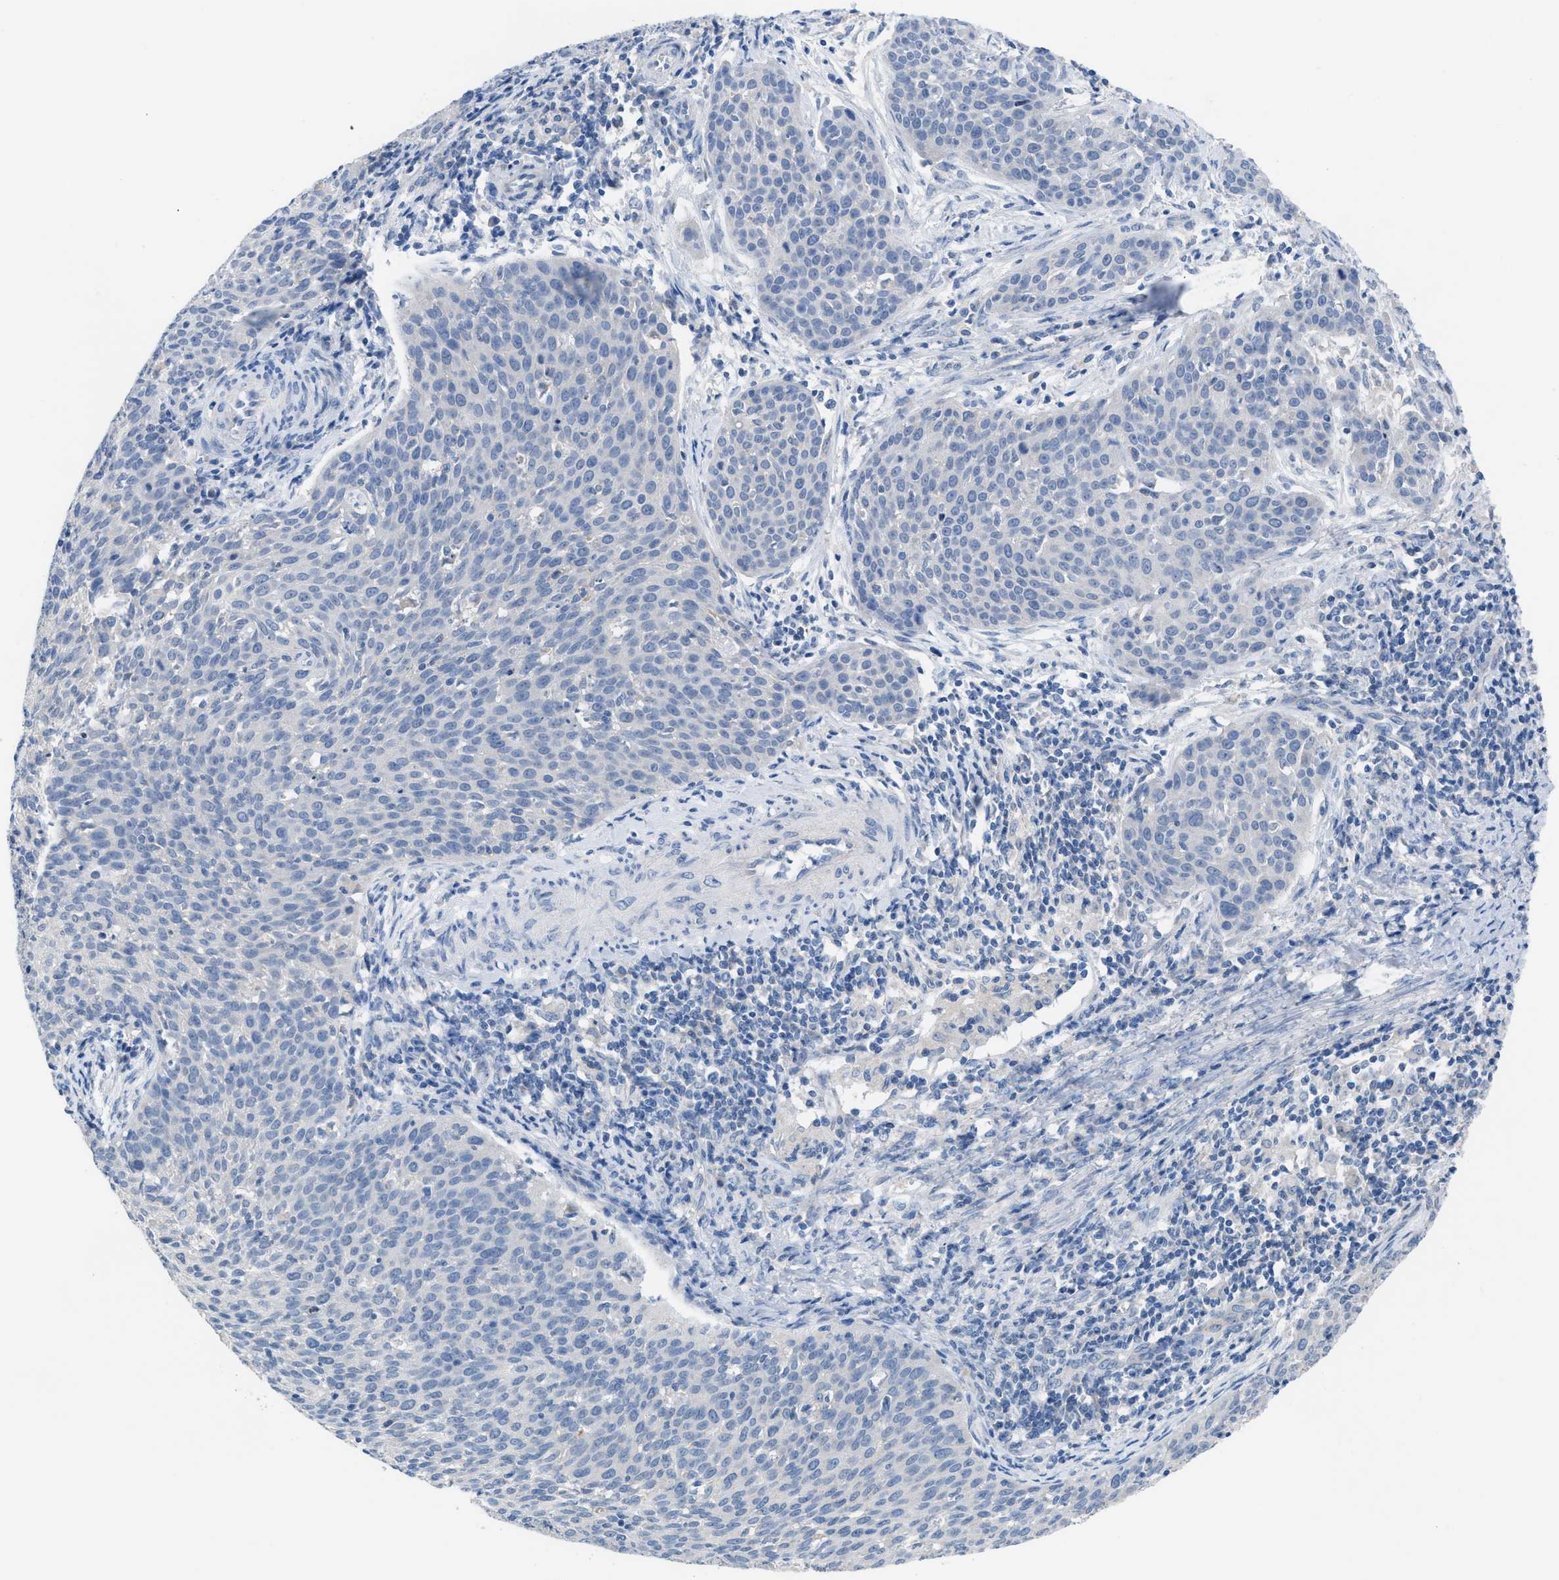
{"staining": {"intensity": "negative", "quantity": "none", "location": "none"}, "tissue": "cervical cancer", "cell_type": "Tumor cells", "image_type": "cancer", "snomed": [{"axis": "morphology", "description": "Squamous cell carcinoma, NOS"}, {"axis": "topography", "description": "Cervix"}], "caption": "This histopathology image is of cervical squamous cell carcinoma stained with IHC to label a protein in brown with the nuclei are counter-stained blue. There is no positivity in tumor cells. (Brightfield microscopy of DAB (3,3'-diaminobenzidine) IHC at high magnification).", "gene": "HPX", "patient": {"sex": "female", "age": 38}}